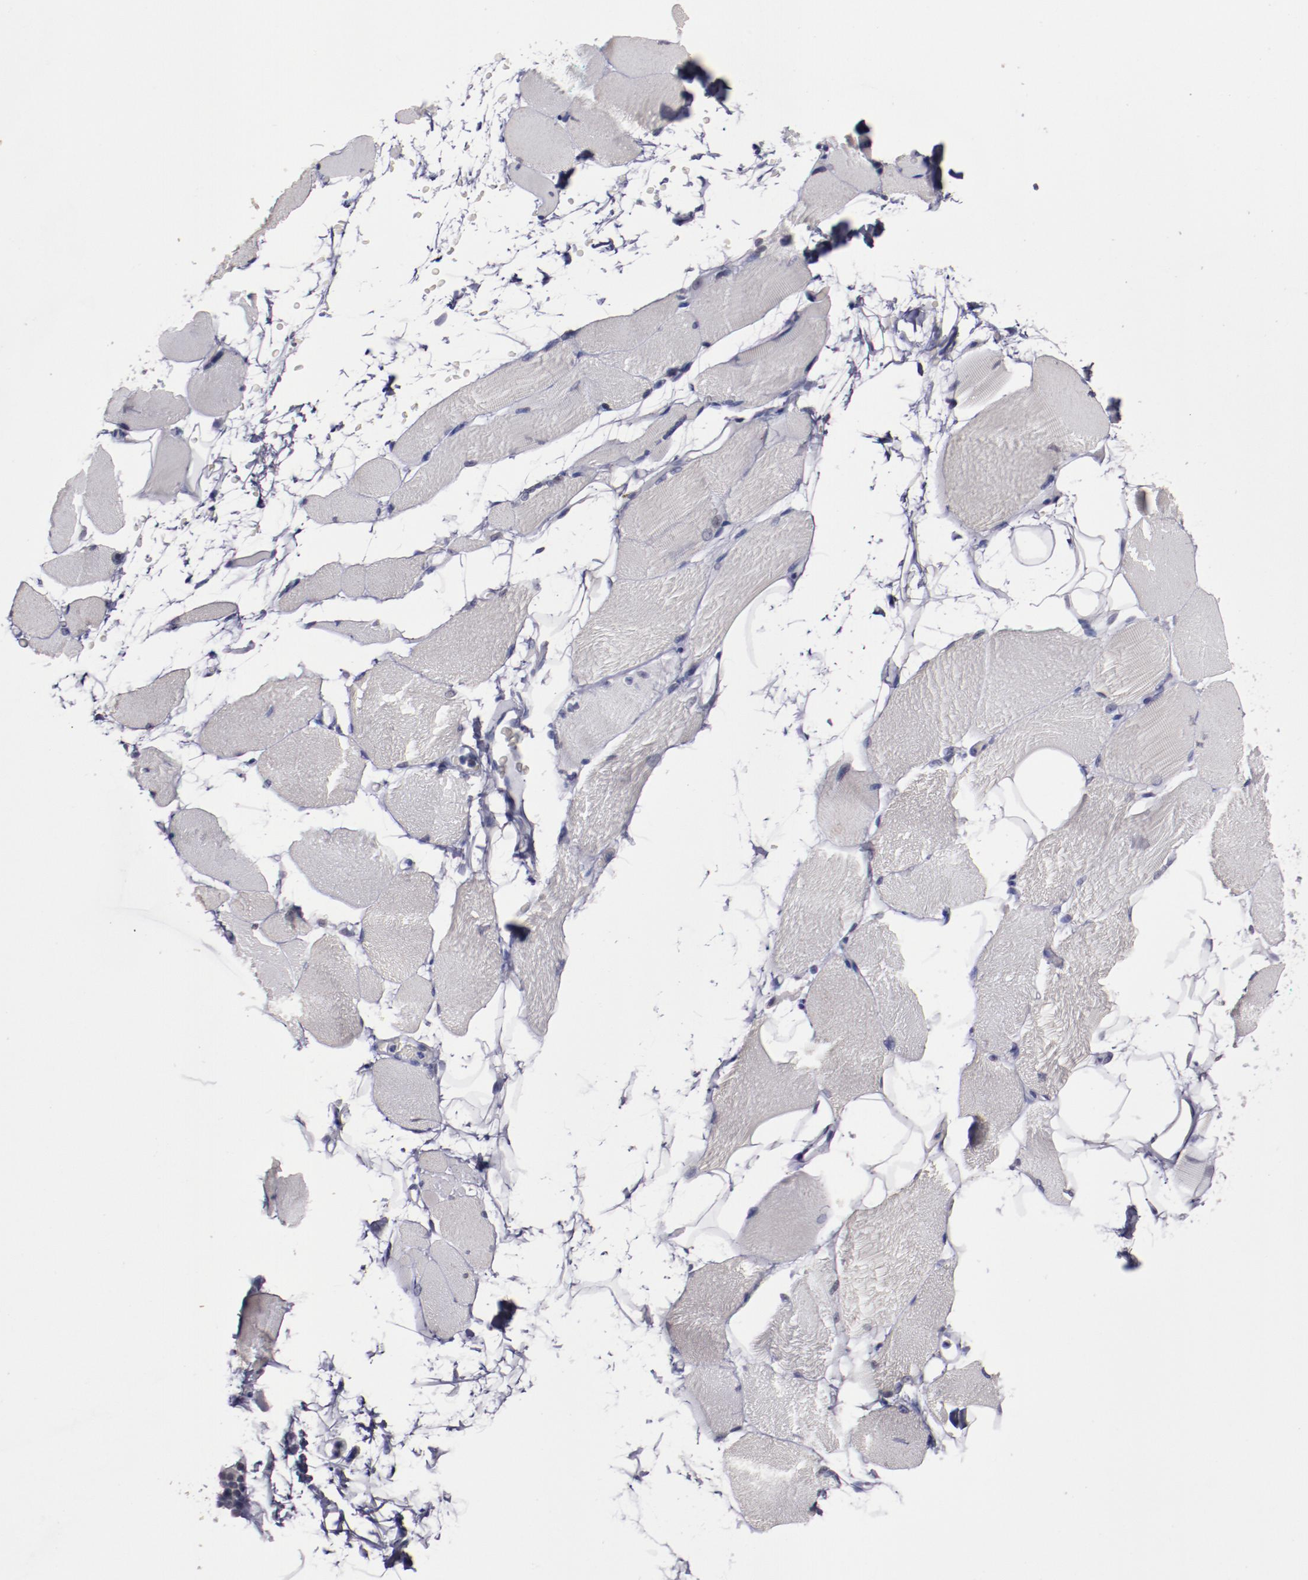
{"staining": {"intensity": "negative", "quantity": "none", "location": "none"}, "tissue": "skeletal muscle", "cell_type": "Myocytes", "image_type": "normal", "snomed": [{"axis": "morphology", "description": "Normal tissue, NOS"}, {"axis": "topography", "description": "Skeletal muscle"}, {"axis": "topography", "description": "Parathyroid gland"}], "caption": "IHC of normal skeletal muscle displays no positivity in myocytes. (DAB immunohistochemistry (IHC) with hematoxylin counter stain).", "gene": "IRF4", "patient": {"sex": "female", "age": 37}}